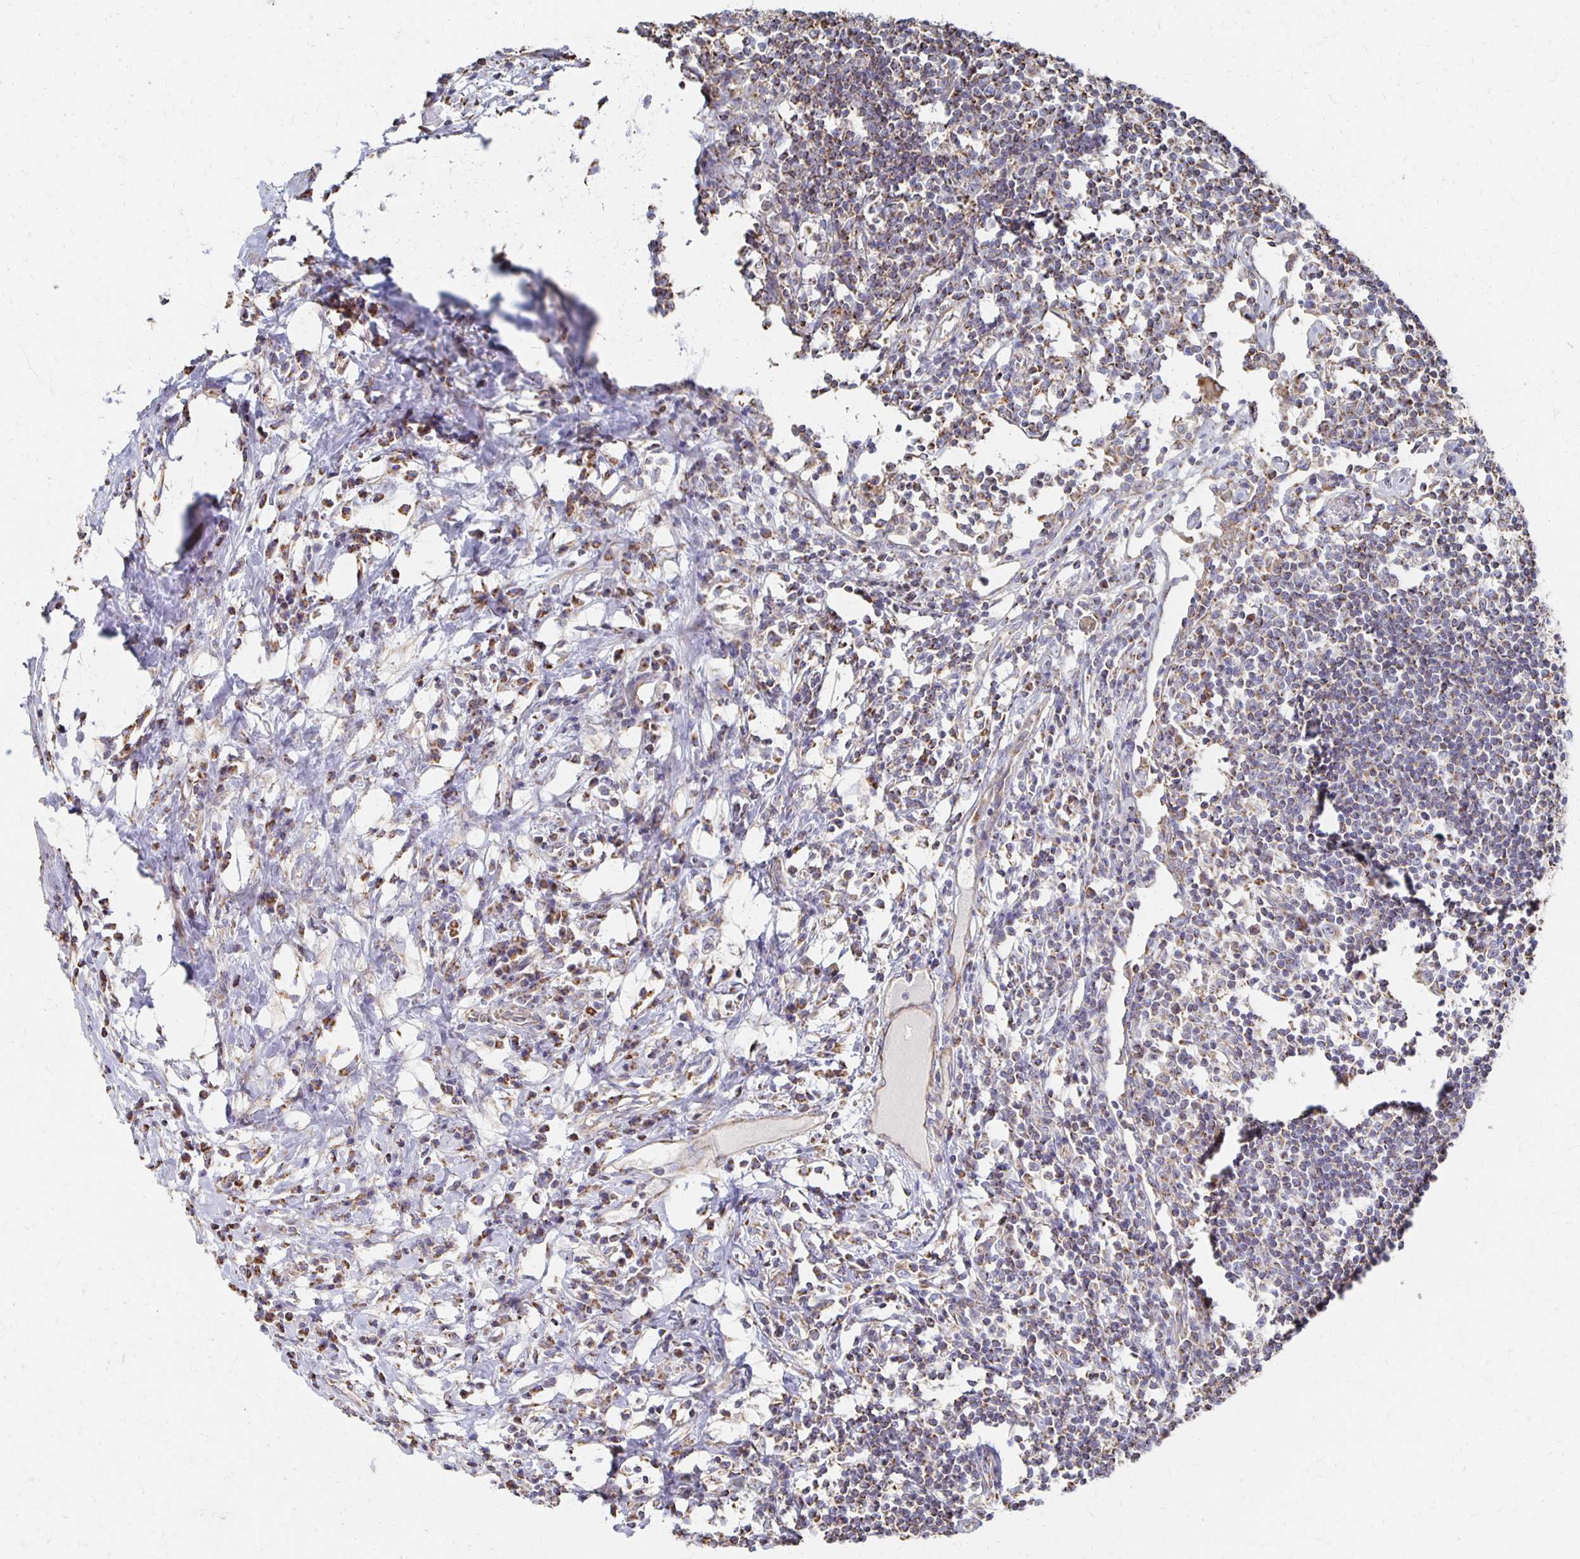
{"staining": {"intensity": "weak", "quantity": "<25%", "location": "cytoplasmic/membranous"}, "tissue": "lymph node", "cell_type": "Germinal center cells", "image_type": "normal", "snomed": [{"axis": "morphology", "description": "Normal tissue, NOS"}, {"axis": "topography", "description": "Lymph node"}], "caption": "A histopathology image of lymph node stained for a protein shows no brown staining in germinal center cells. (DAB (3,3'-diaminobenzidine) immunohistochemistry with hematoxylin counter stain).", "gene": "NKX2", "patient": {"sex": "male", "age": 67}}